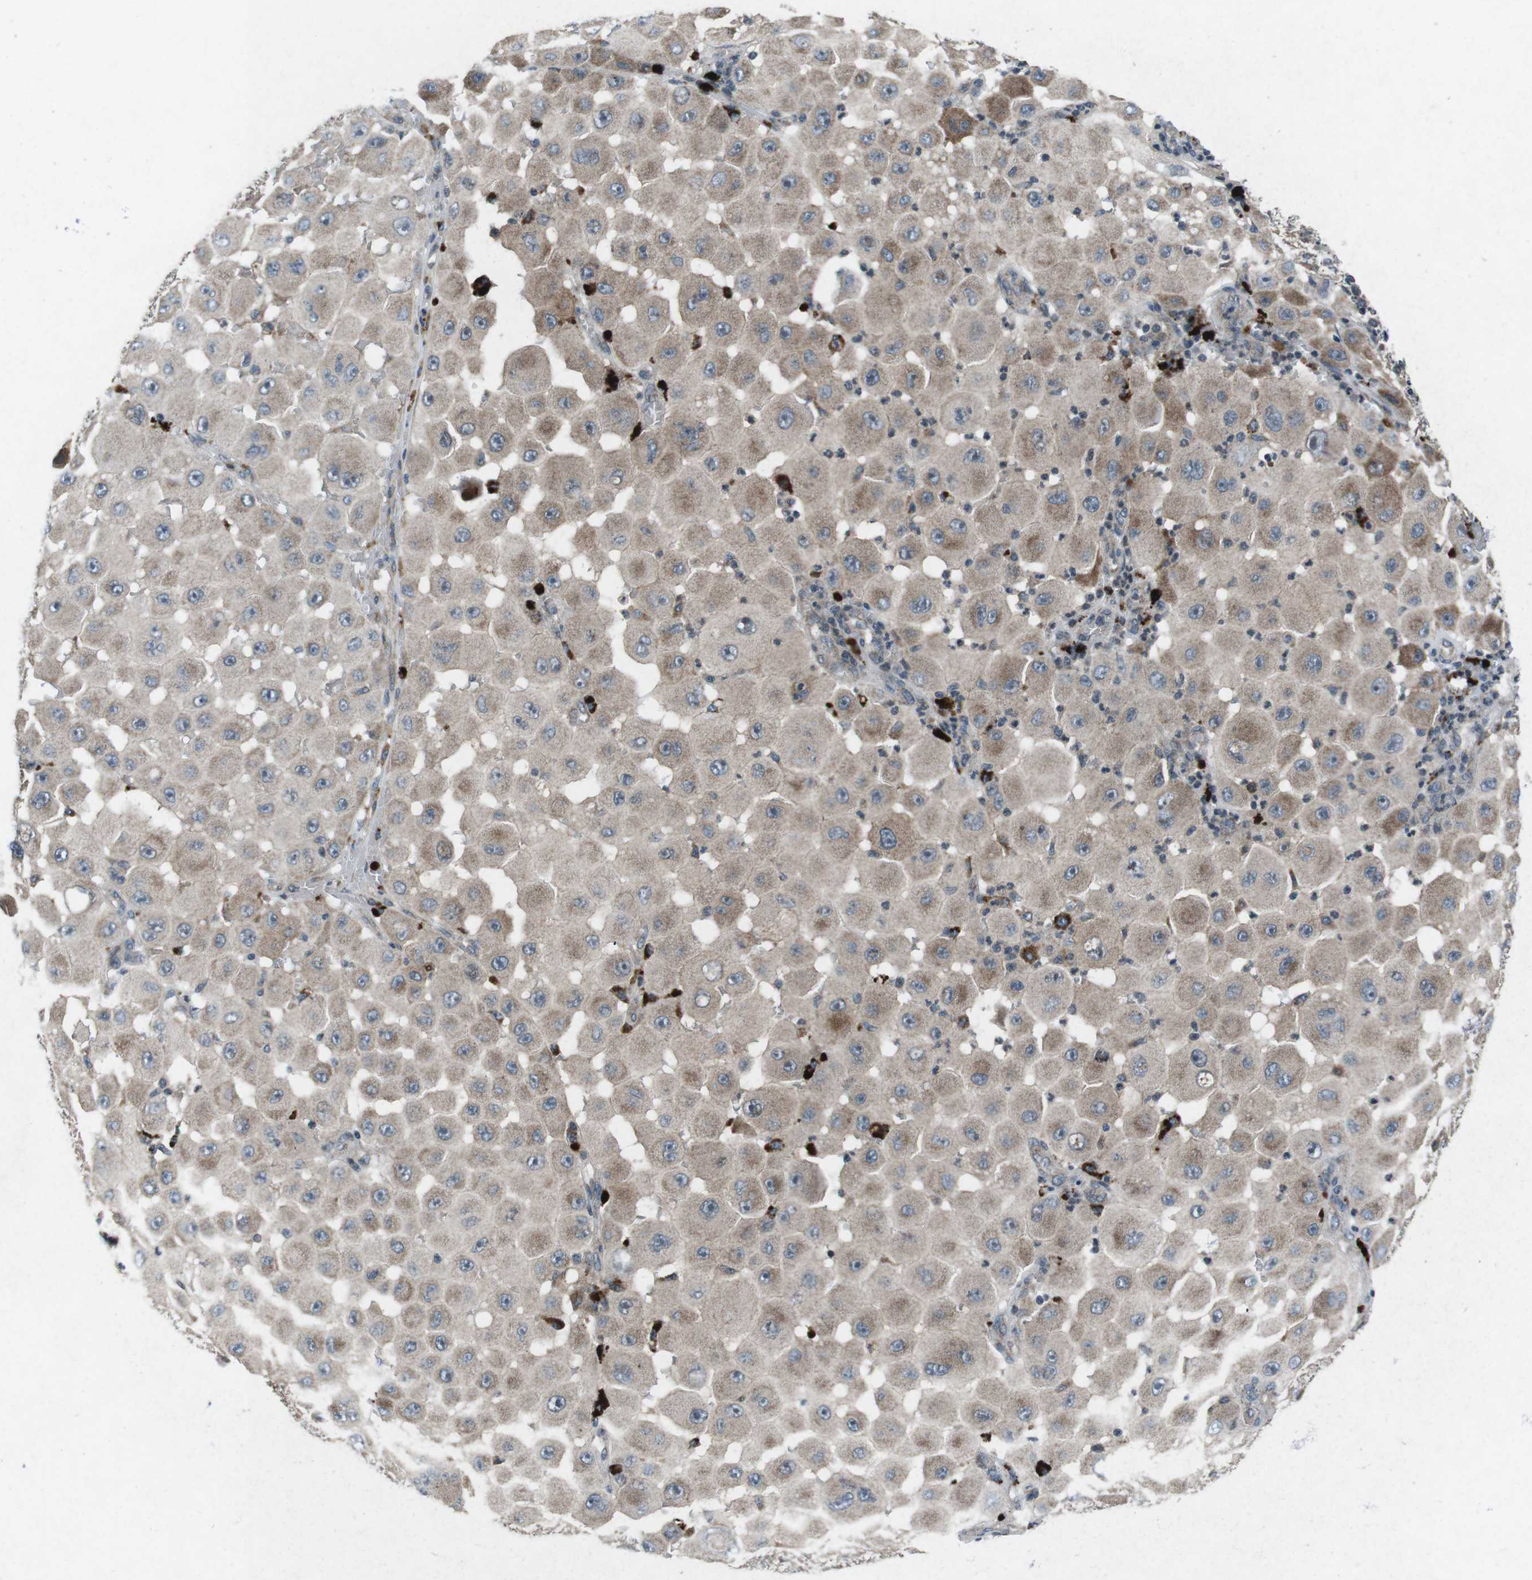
{"staining": {"intensity": "moderate", "quantity": "<25%", "location": "cytoplasmic/membranous"}, "tissue": "melanoma", "cell_type": "Tumor cells", "image_type": "cancer", "snomed": [{"axis": "morphology", "description": "Malignant melanoma, NOS"}, {"axis": "topography", "description": "Skin"}], "caption": "This is a micrograph of immunohistochemistry staining of malignant melanoma, which shows moderate positivity in the cytoplasmic/membranous of tumor cells.", "gene": "CDK16", "patient": {"sex": "female", "age": 81}}